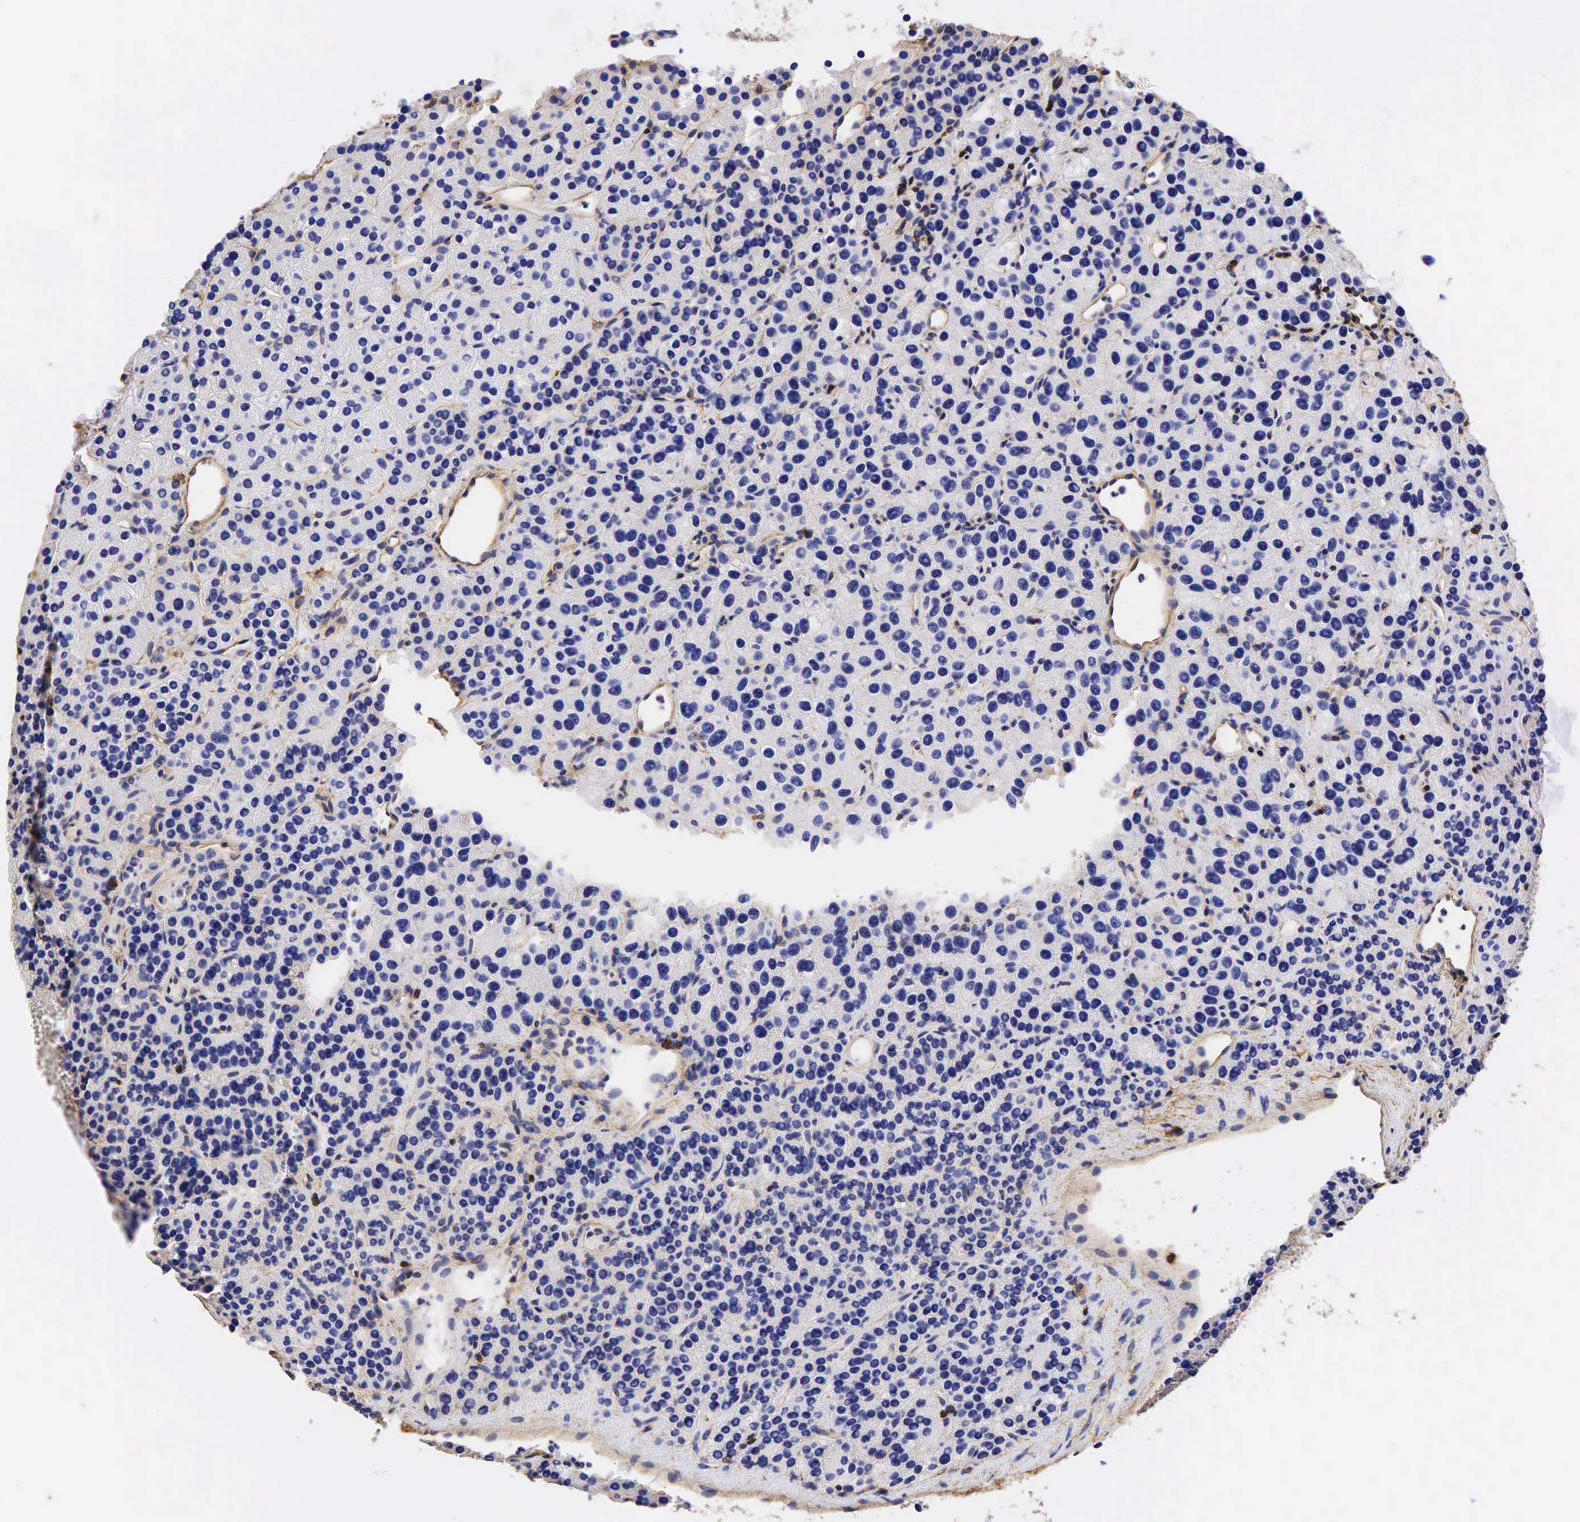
{"staining": {"intensity": "negative", "quantity": "none", "location": "none"}, "tissue": "parathyroid gland", "cell_type": "Glandular cells", "image_type": "normal", "snomed": [{"axis": "morphology", "description": "Normal tissue, NOS"}, {"axis": "topography", "description": "Parathyroid gland"}], "caption": "The micrograph shows no staining of glandular cells in benign parathyroid gland. The staining is performed using DAB (3,3'-diaminobenzidine) brown chromogen with nuclei counter-stained in using hematoxylin.", "gene": "CD99", "patient": {"sex": "female", "age": 64}}